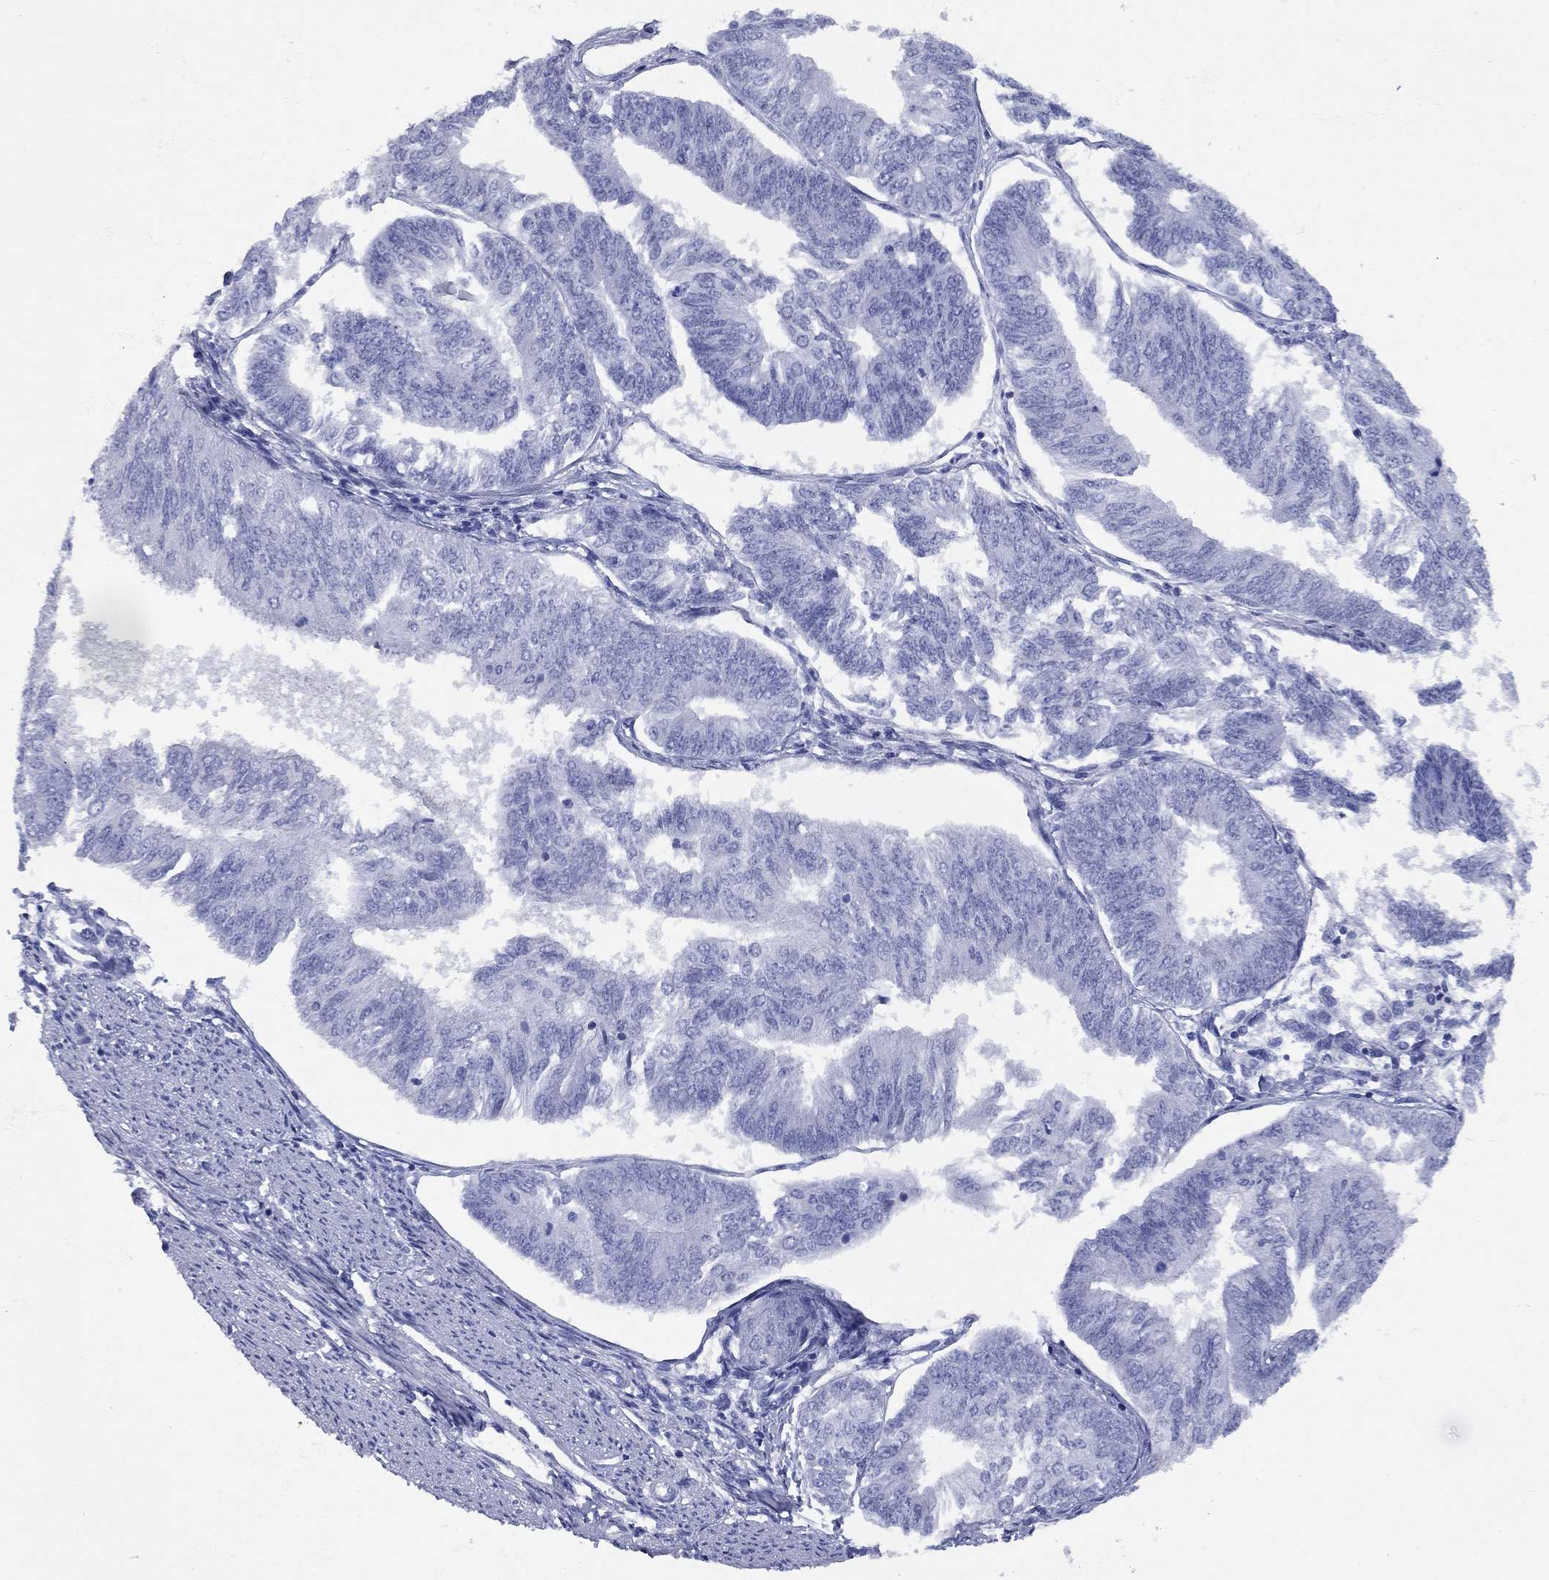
{"staining": {"intensity": "negative", "quantity": "none", "location": "none"}, "tissue": "endometrial cancer", "cell_type": "Tumor cells", "image_type": "cancer", "snomed": [{"axis": "morphology", "description": "Adenocarcinoma, NOS"}, {"axis": "topography", "description": "Endometrium"}], "caption": "Tumor cells show no significant staining in endometrial cancer. (DAB IHC with hematoxylin counter stain).", "gene": "CCNA1", "patient": {"sex": "female", "age": 58}}